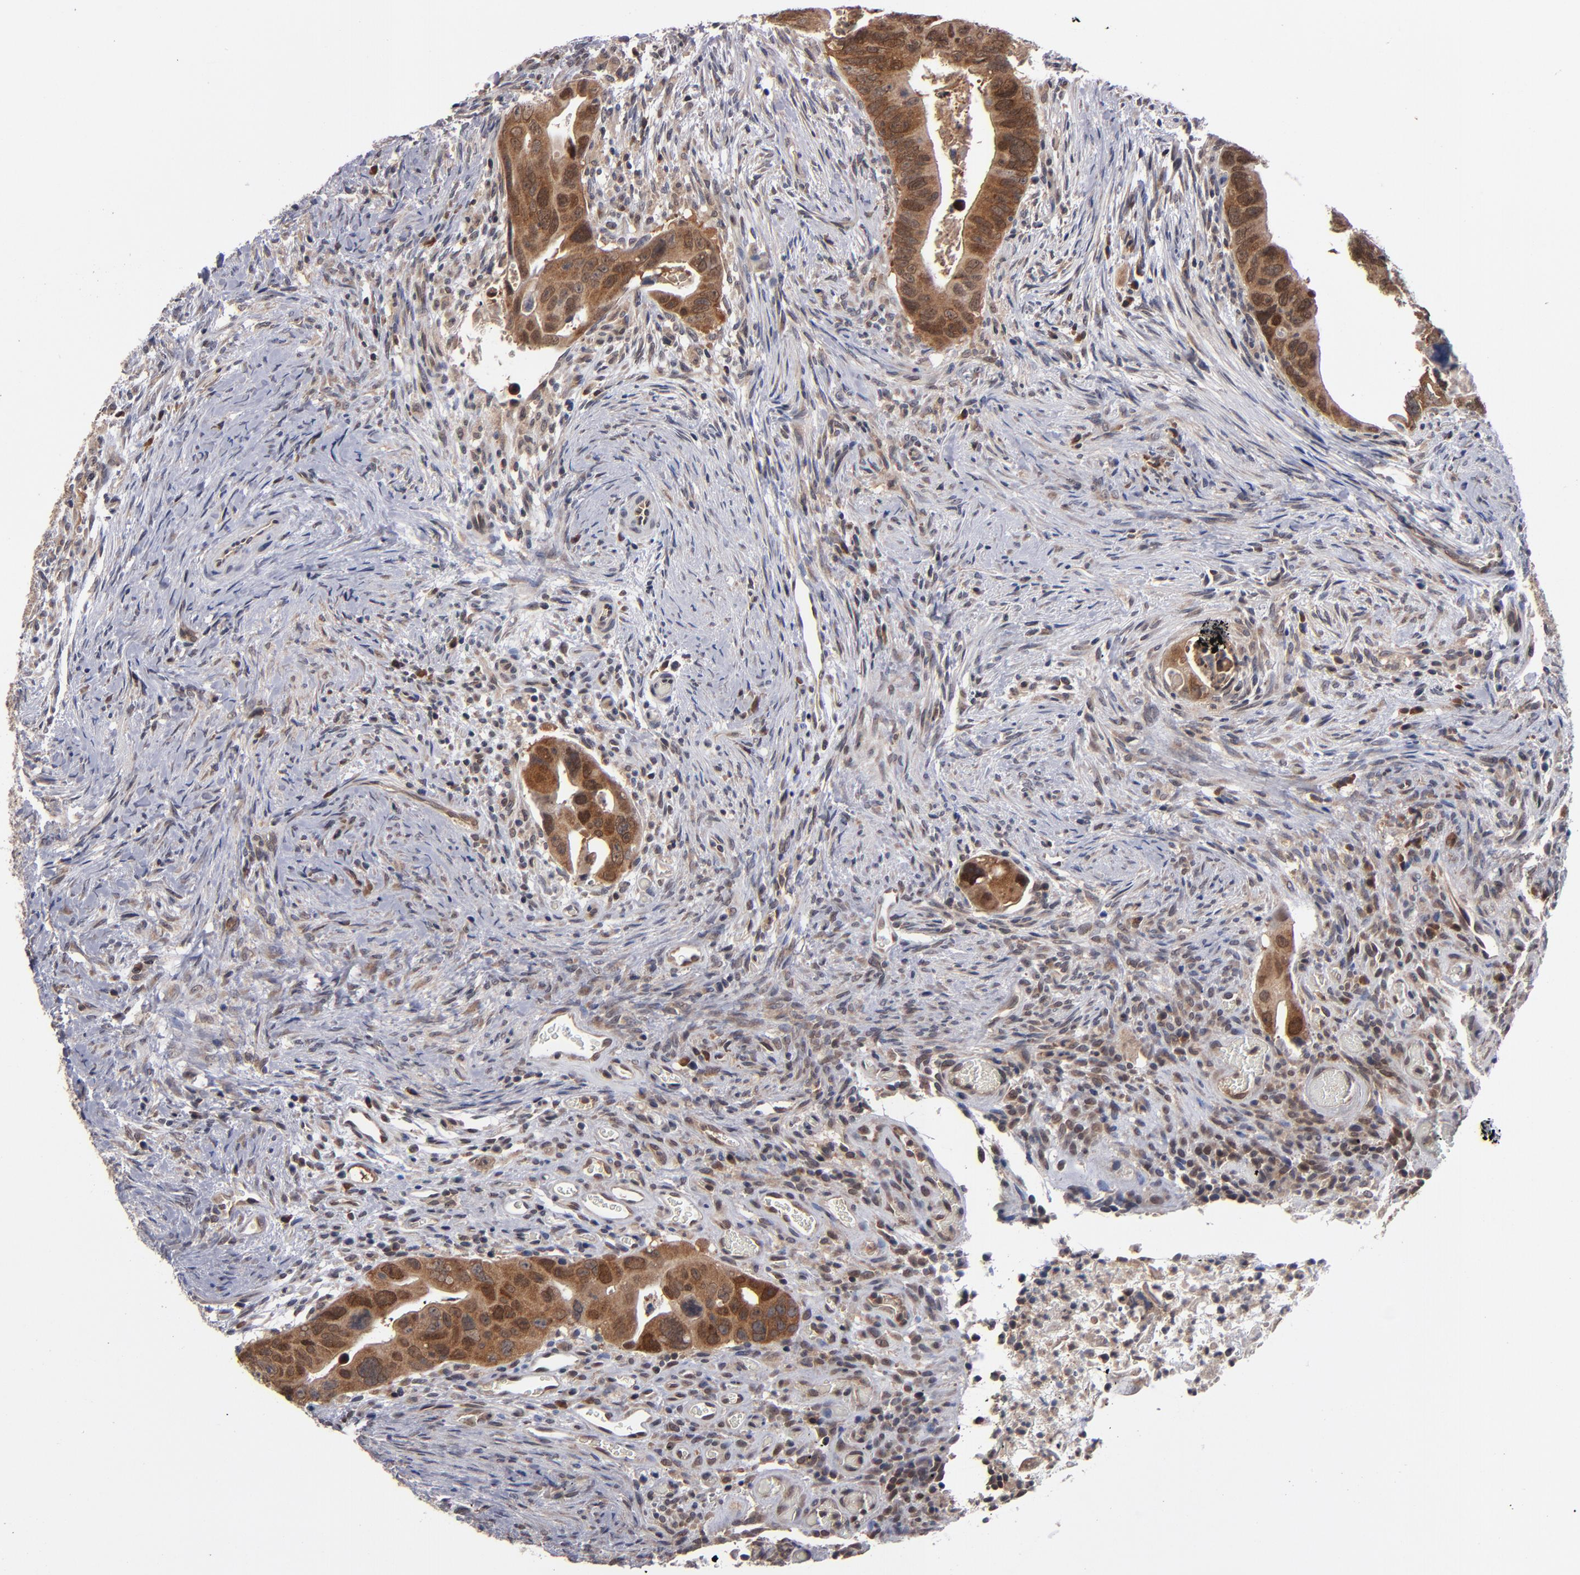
{"staining": {"intensity": "strong", "quantity": ">75%", "location": "cytoplasmic/membranous"}, "tissue": "colorectal cancer", "cell_type": "Tumor cells", "image_type": "cancer", "snomed": [{"axis": "morphology", "description": "Adenocarcinoma, NOS"}, {"axis": "topography", "description": "Rectum"}], "caption": "This histopathology image shows immunohistochemistry staining of human adenocarcinoma (colorectal), with high strong cytoplasmic/membranous positivity in approximately >75% of tumor cells.", "gene": "ALG13", "patient": {"sex": "male", "age": 53}}